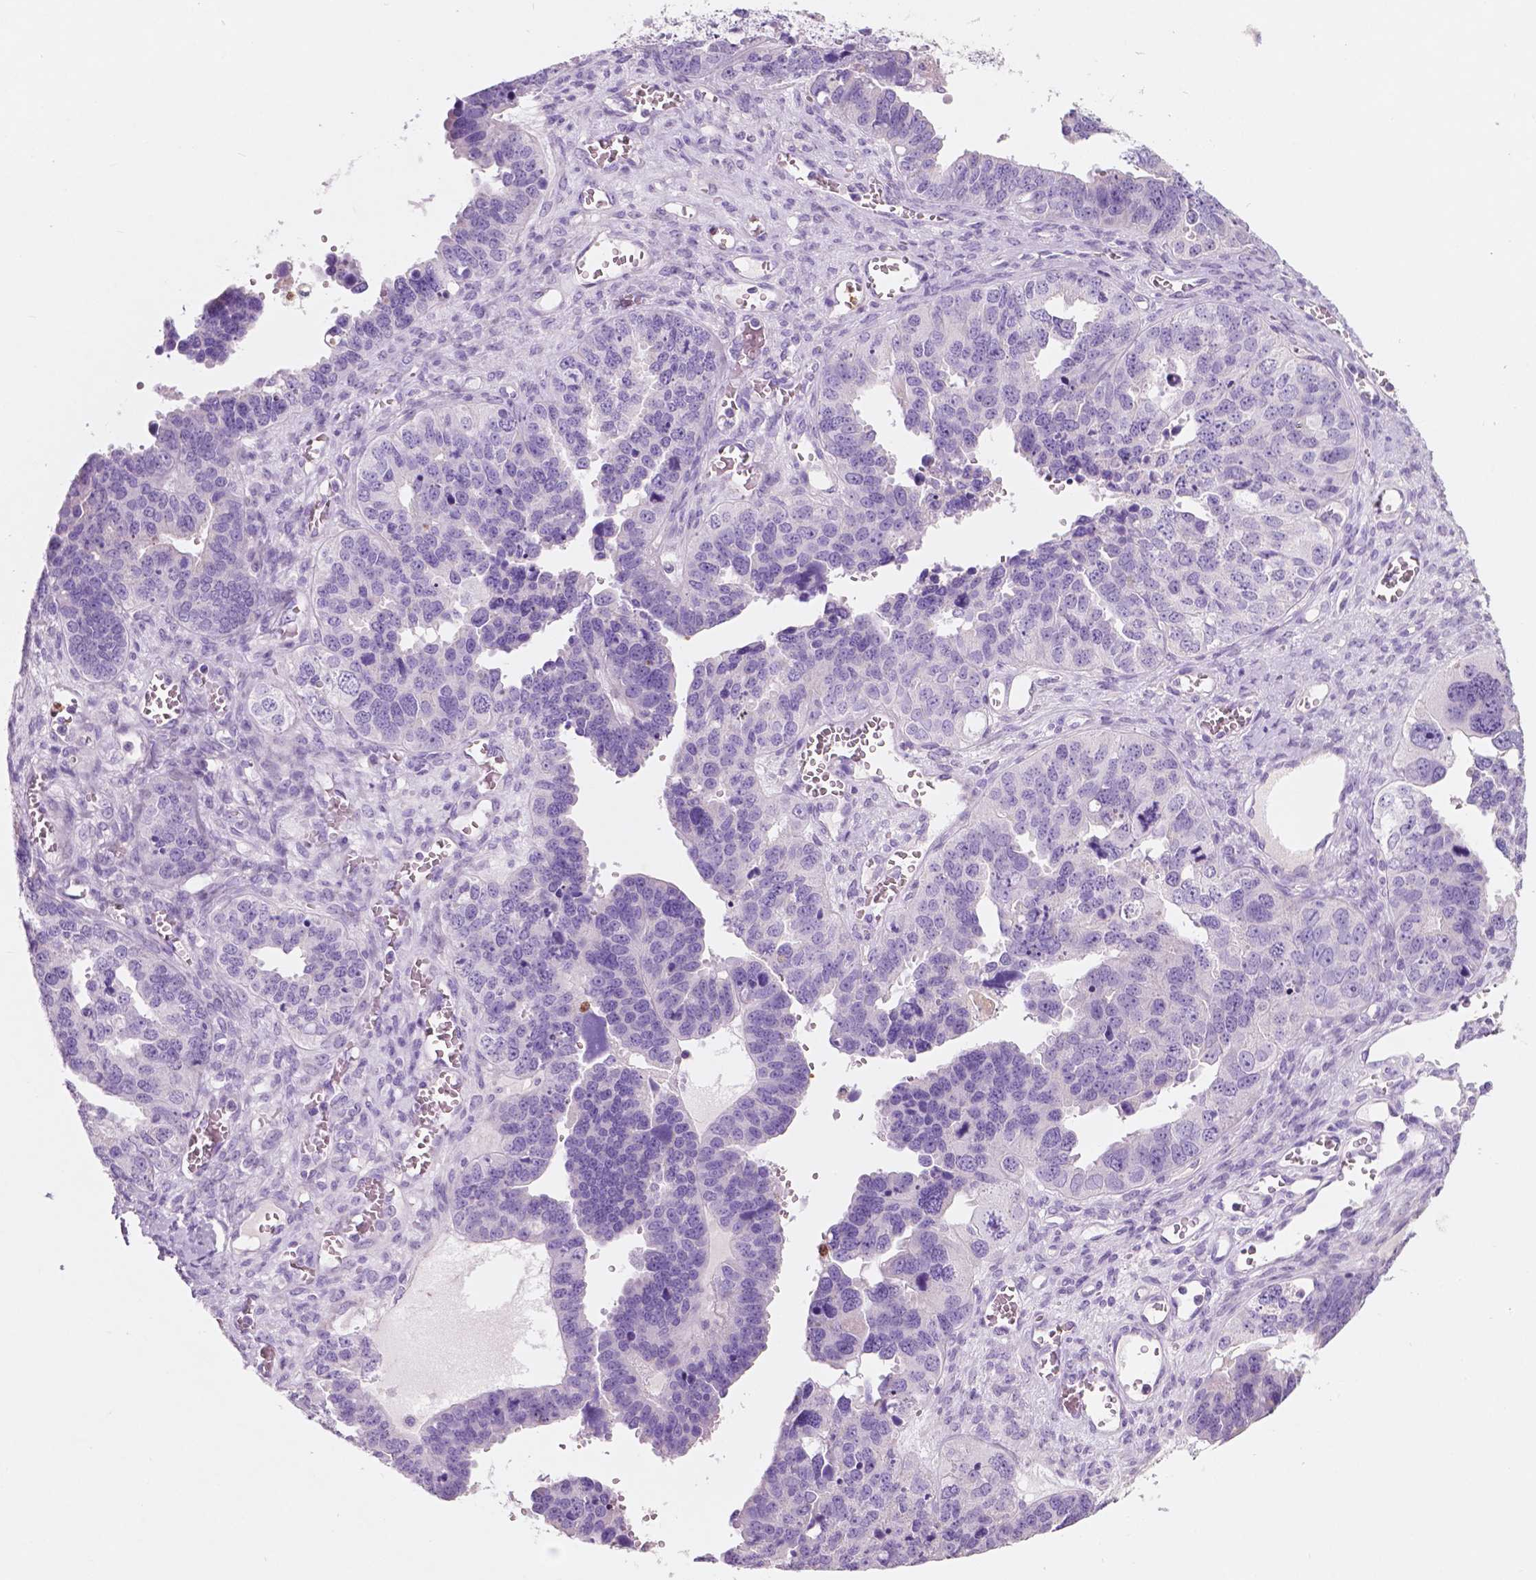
{"staining": {"intensity": "negative", "quantity": "none", "location": "none"}, "tissue": "ovarian cancer", "cell_type": "Tumor cells", "image_type": "cancer", "snomed": [{"axis": "morphology", "description": "Cystadenocarcinoma, serous, NOS"}, {"axis": "topography", "description": "Ovary"}], "caption": "IHC photomicrograph of neoplastic tissue: ovarian serous cystadenocarcinoma stained with DAB demonstrates no significant protein staining in tumor cells.", "gene": "CUZD1", "patient": {"sex": "female", "age": 76}}